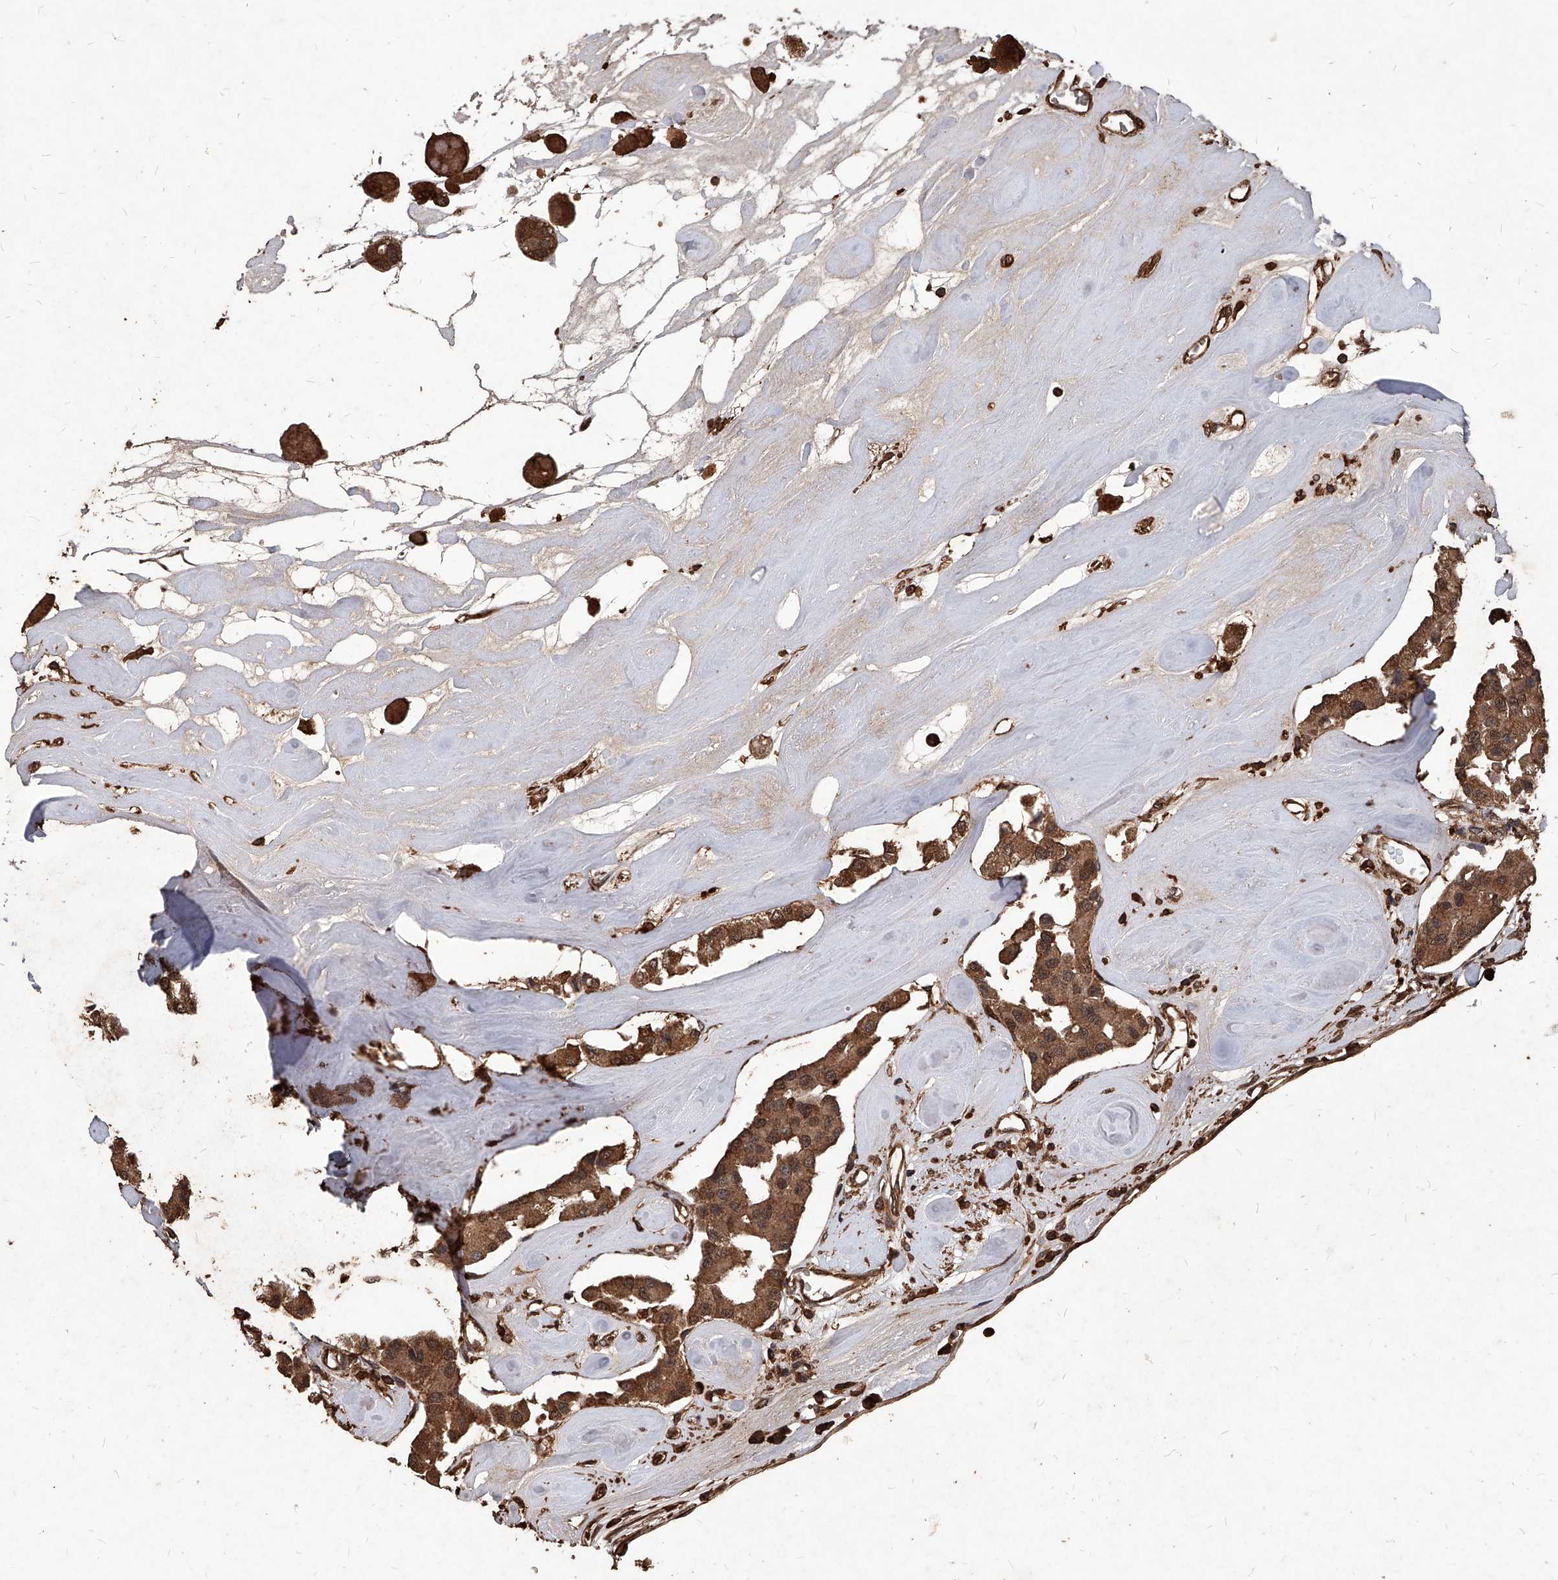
{"staining": {"intensity": "moderate", "quantity": ">75%", "location": "cytoplasmic/membranous"}, "tissue": "carcinoid", "cell_type": "Tumor cells", "image_type": "cancer", "snomed": [{"axis": "morphology", "description": "Carcinoid, malignant, NOS"}, {"axis": "topography", "description": "Pancreas"}], "caption": "Moderate cytoplasmic/membranous staining is present in approximately >75% of tumor cells in malignant carcinoid.", "gene": "UCP2", "patient": {"sex": "male", "age": 41}}